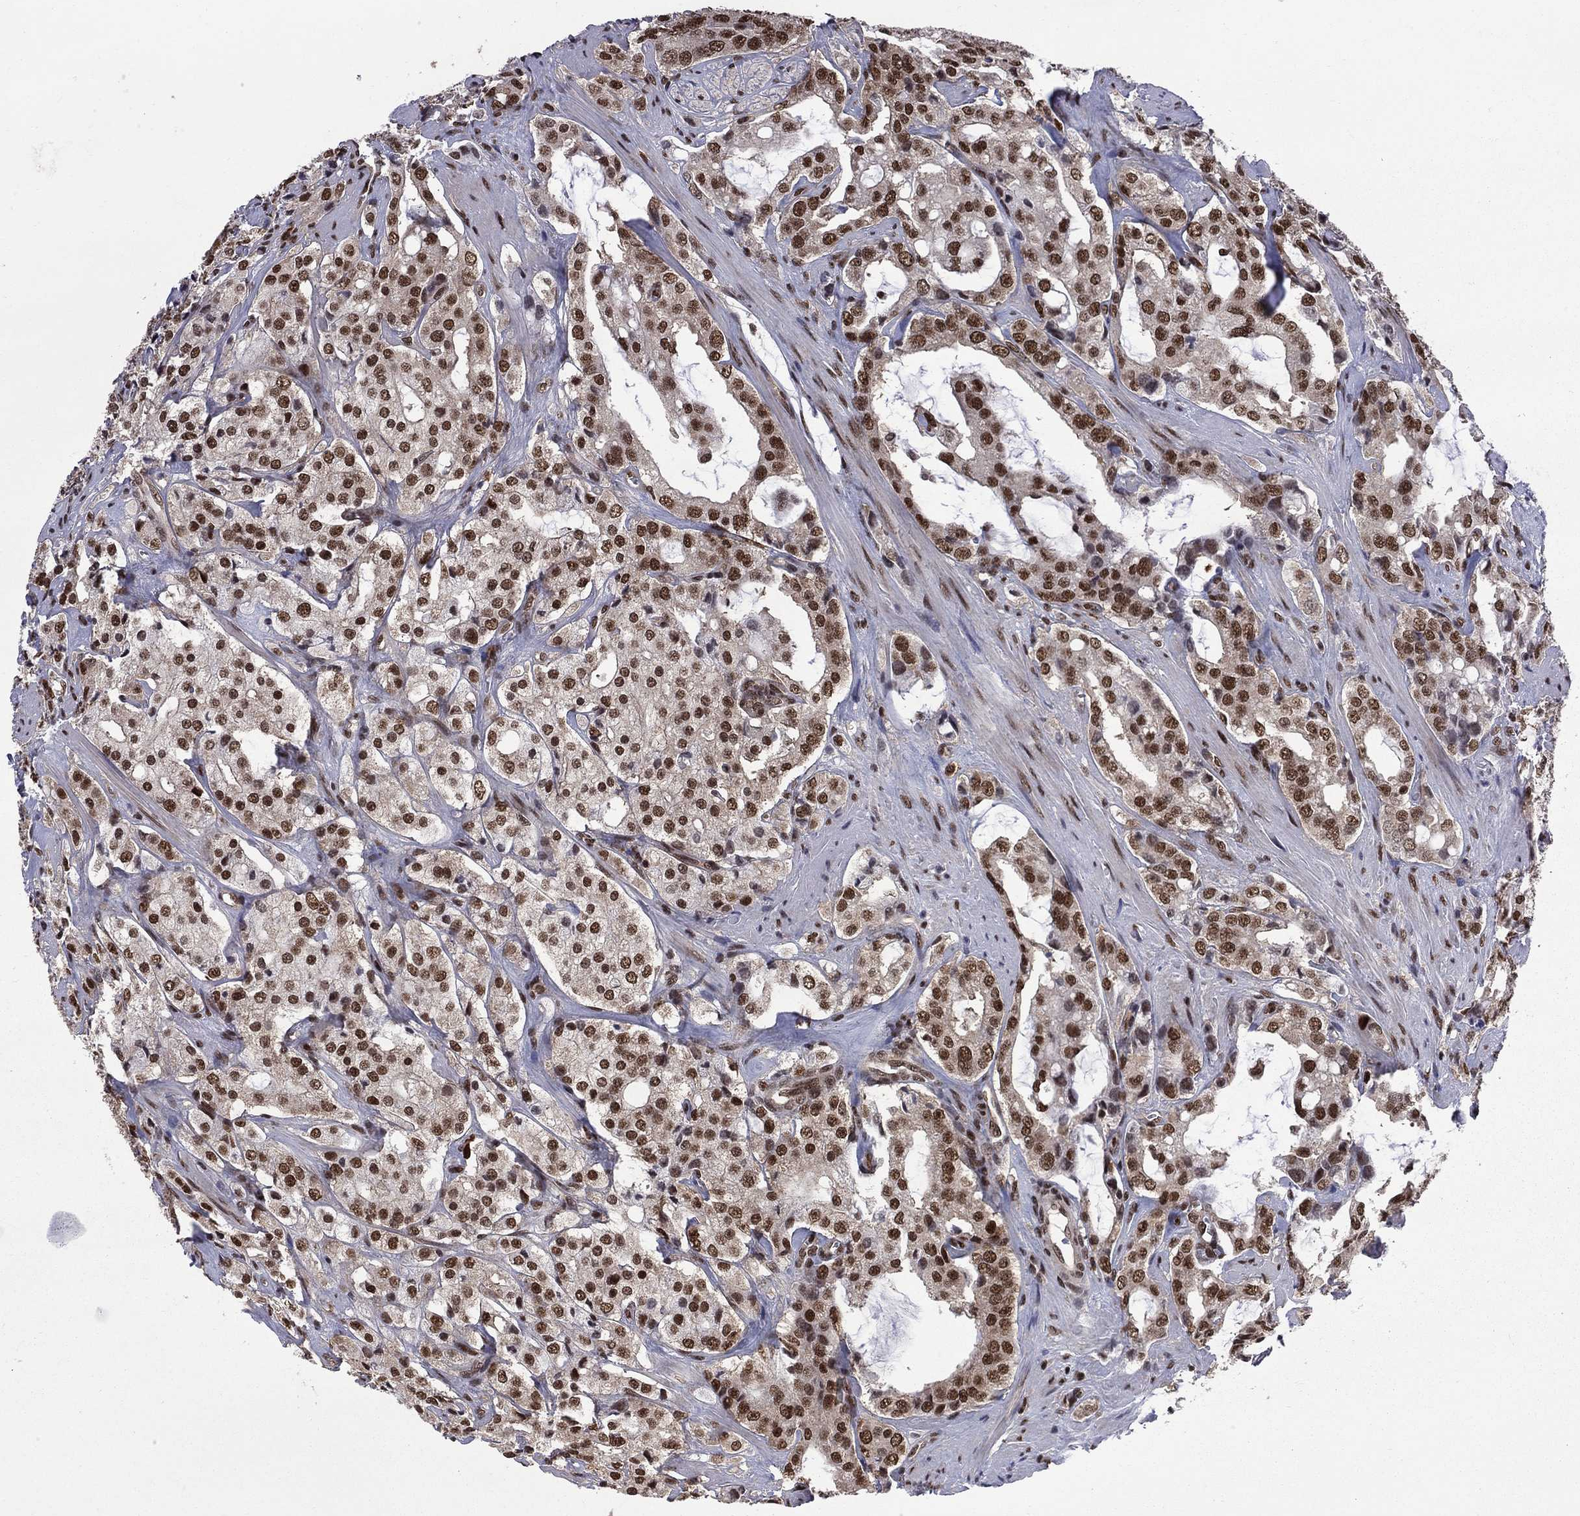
{"staining": {"intensity": "strong", "quantity": ">75%", "location": "nuclear"}, "tissue": "prostate cancer", "cell_type": "Tumor cells", "image_type": "cancer", "snomed": [{"axis": "morphology", "description": "Adenocarcinoma, NOS"}, {"axis": "topography", "description": "Prostate"}], "caption": "IHC photomicrograph of human prostate cancer (adenocarcinoma) stained for a protein (brown), which demonstrates high levels of strong nuclear staining in approximately >75% of tumor cells.", "gene": "MED25", "patient": {"sex": "male", "age": 66}}